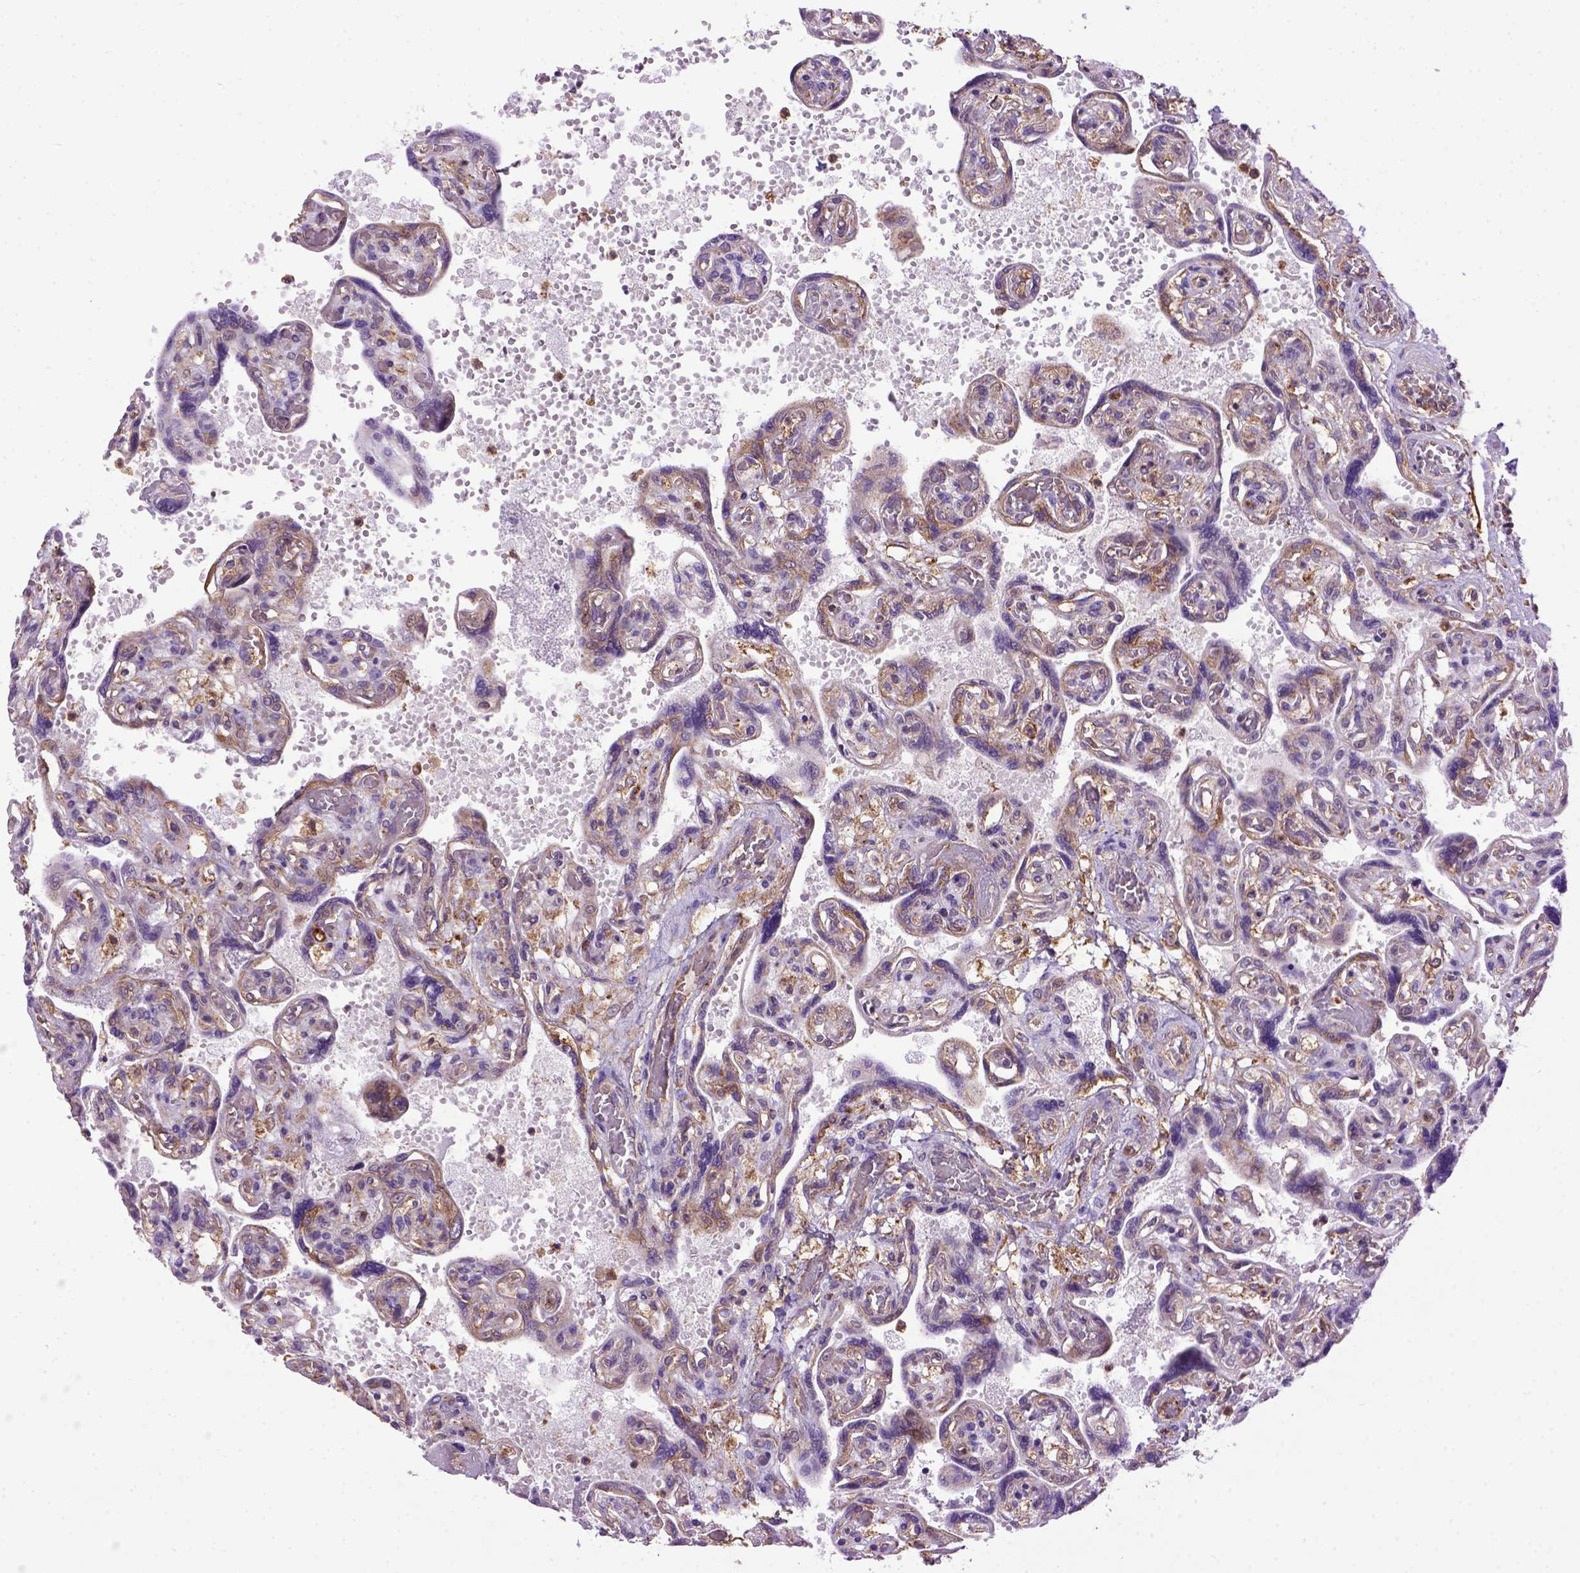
{"staining": {"intensity": "moderate", "quantity": ">75%", "location": "cytoplasmic/membranous"}, "tissue": "placenta", "cell_type": "Decidual cells", "image_type": "normal", "snomed": [{"axis": "morphology", "description": "Normal tissue, NOS"}, {"axis": "topography", "description": "Placenta"}], "caption": "A photomicrograph showing moderate cytoplasmic/membranous staining in approximately >75% of decidual cells in benign placenta, as visualized by brown immunohistochemical staining.", "gene": "MVP", "patient": {"sex": "female", "age": 32}}